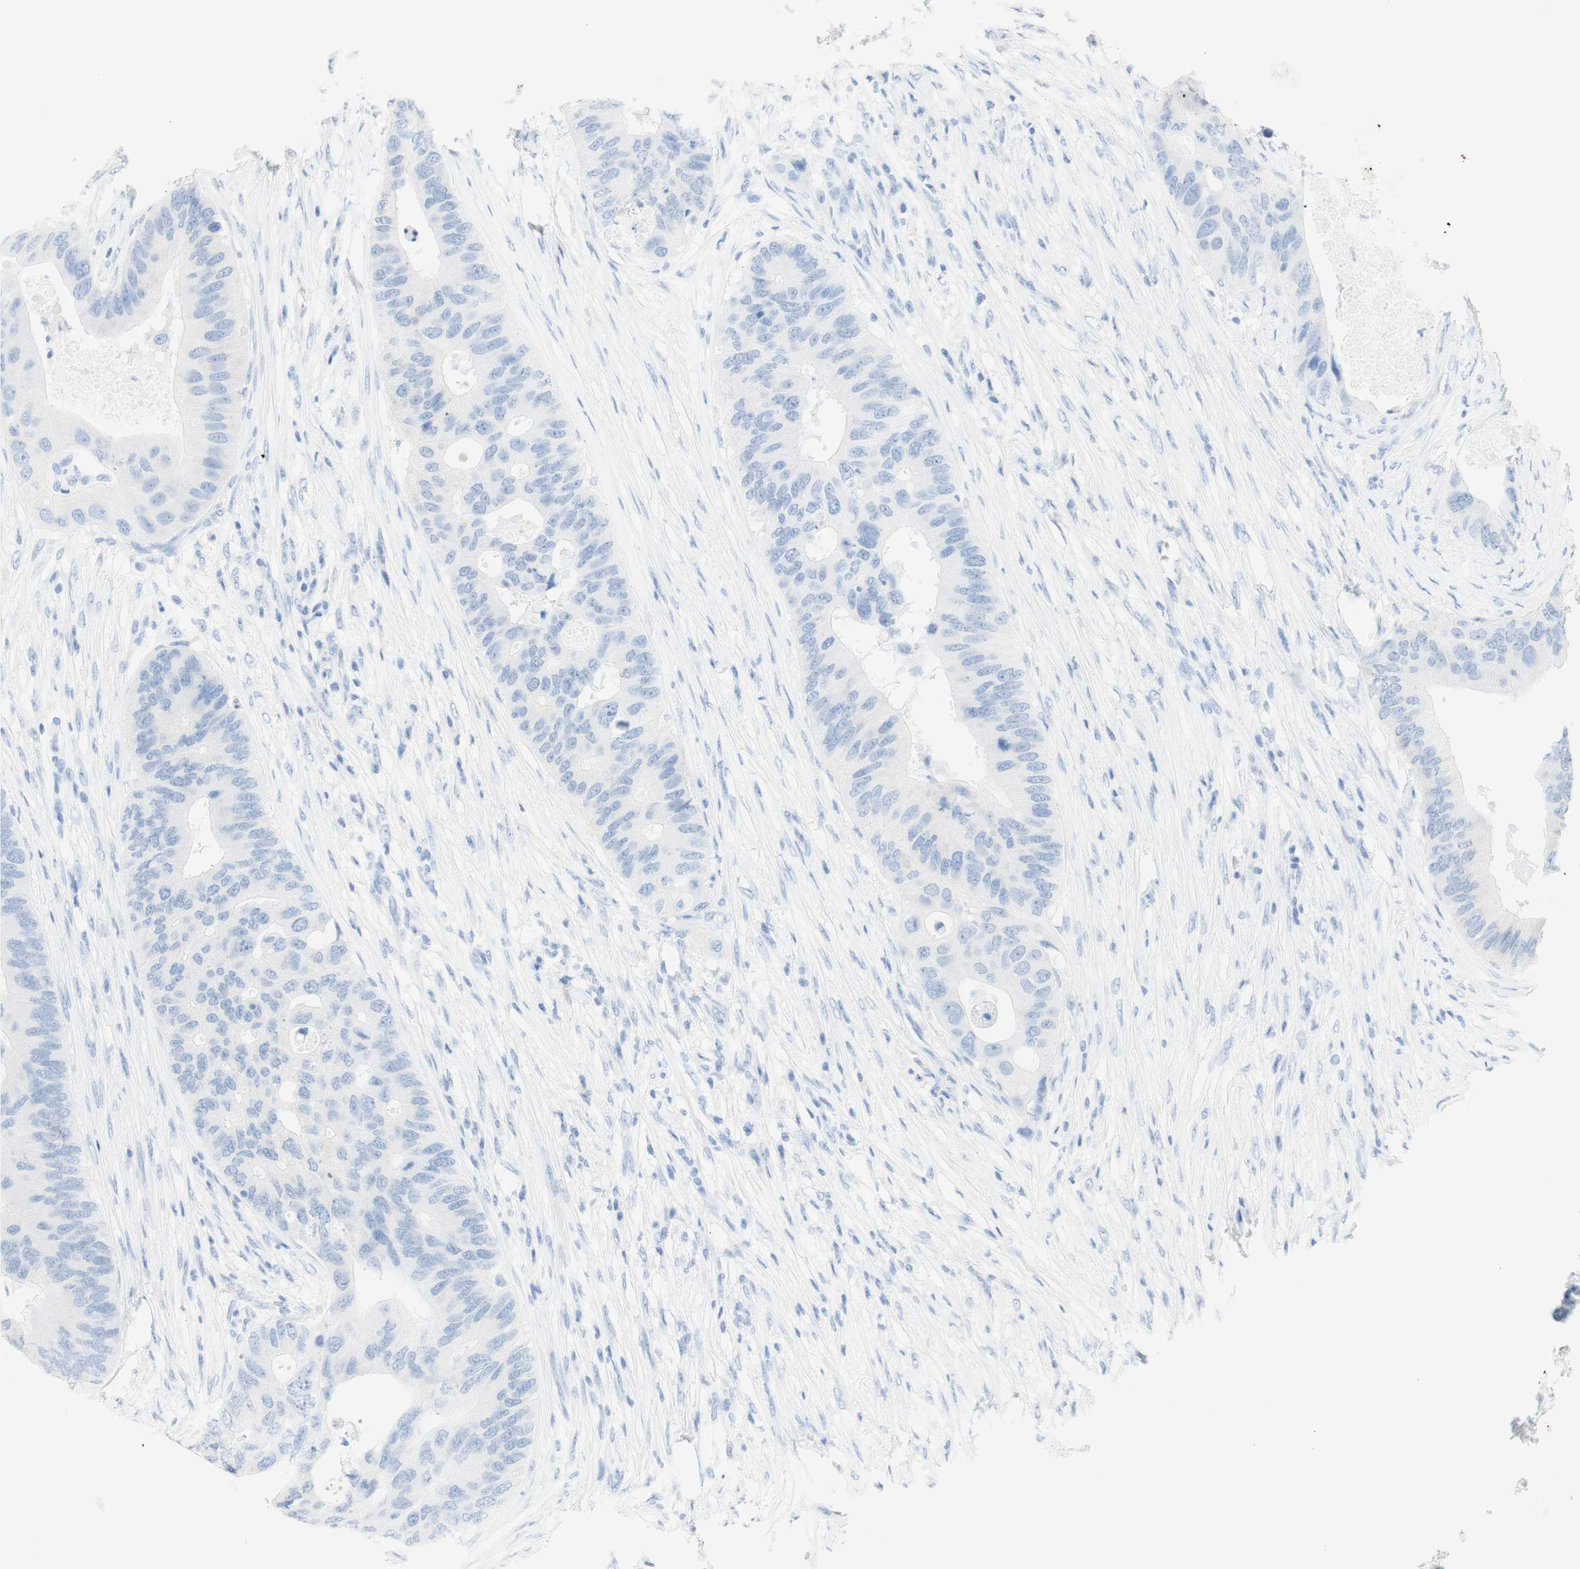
{"staining": {"intensity": "negative", "quantity": "none", "location": "none"}, "tissue": "colorectal cancer", "cell_type": "Tumor cells", "image_type": "cancer", "snomed": [{"axis": "morphology", "description": "Adenocarcinoma, NOS"}, {"axis": "topography", "description": "Colon"}], "caption": "An image of colorectal adenocarcinoma stained for a protein displays no brown staining in tumor cells. The staining was performed using DAB to visualize the protein expression in brown, while the nuclei were stained in blue with hematoxylin (Magnification: 20x).", "gene": "TPO", "patient": {"sex": "male", "age": 71}}